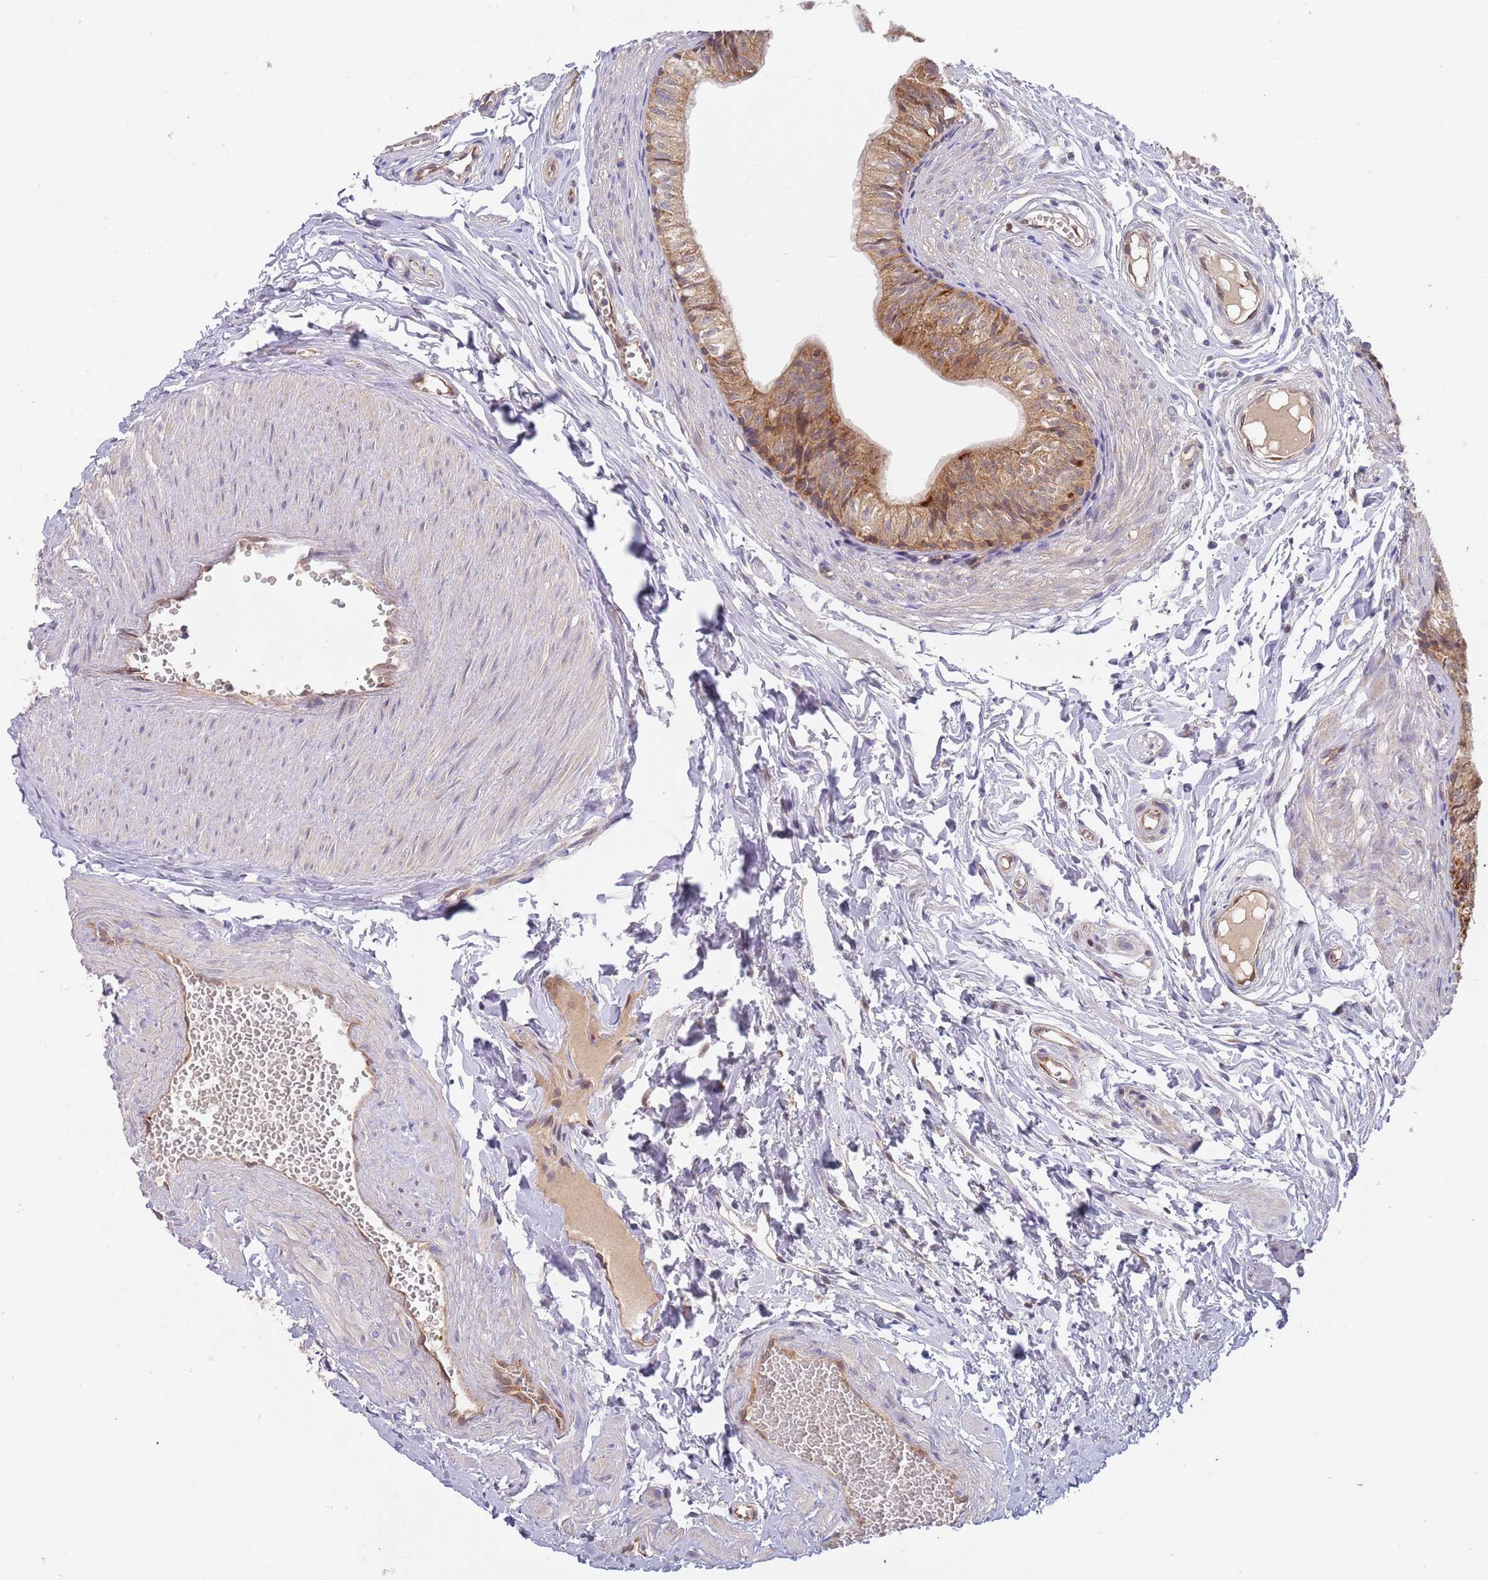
{"staining": {"intensity": "moderate", "quantity": ">75%", "location": "cytoplasmic/membranous"}, "tissue": "epididymis", "cell_type": "Glandular cells", "image_type": "normal", "snomed": [{"axis": "morphology", "description": "Normal tissue, NOS"}, {"axis": "topography", "description": "Epididymis"}], "caption": "Immunohistochemistry (IHC) staining of unremarkable epididymis, which reveals medium levels of moderate cytoplasmic/membranous staining in approximately >75% of glandular cells indicating moderate cytoplasmic/membranous protein expression. The staining was performed using DAB (3,3'-diaminobenzidine) (brown) for protein detection and nuclei were counterstained in hematoxylin (blue).", "gene": "GUK1", "patient": {"sex": "male", "age": 37}}